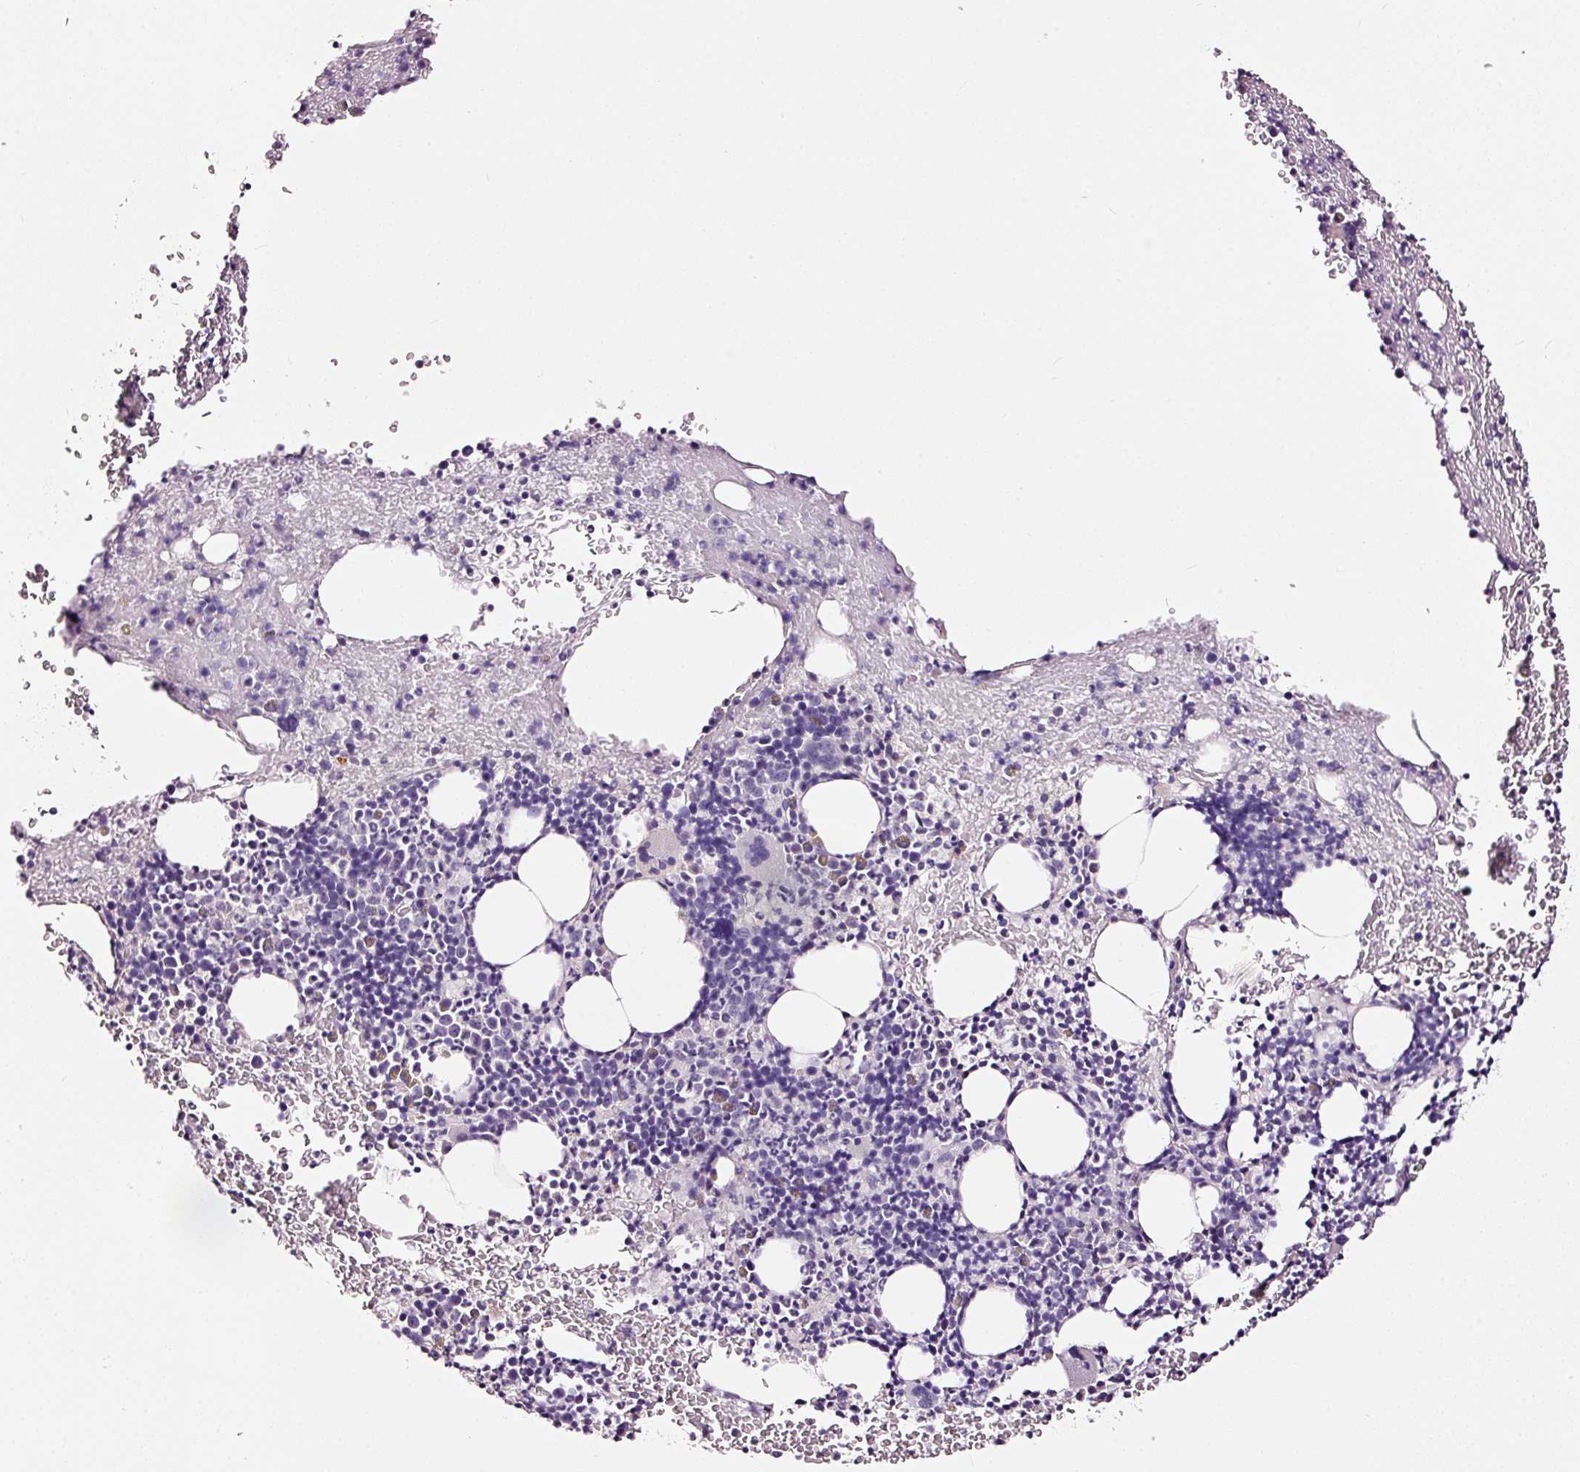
{"staining": {"intensity": "negative", "quantity": "none", "location": "none"}, "tissue": "bone marrow", "cell_type": "Hematopoietic cells", "image_type": "normal", "snomed": [{"axis": "morphology", "description": "Normal tissue, NOS"}, {"axis": "topography", "description": "Bone marrow"}], "caption": "High magnification brightfield microscopy of benign bone marrow stained with DAB (brown) and counterstained with hematoxylin (blue): hematopoietic cells show no significant expression. (DAB immunohistochemistry visualized using brightfield microscopy, high magnification).", "gene": "LAMP3", "patient": {"sex": "male", "age": 61}}